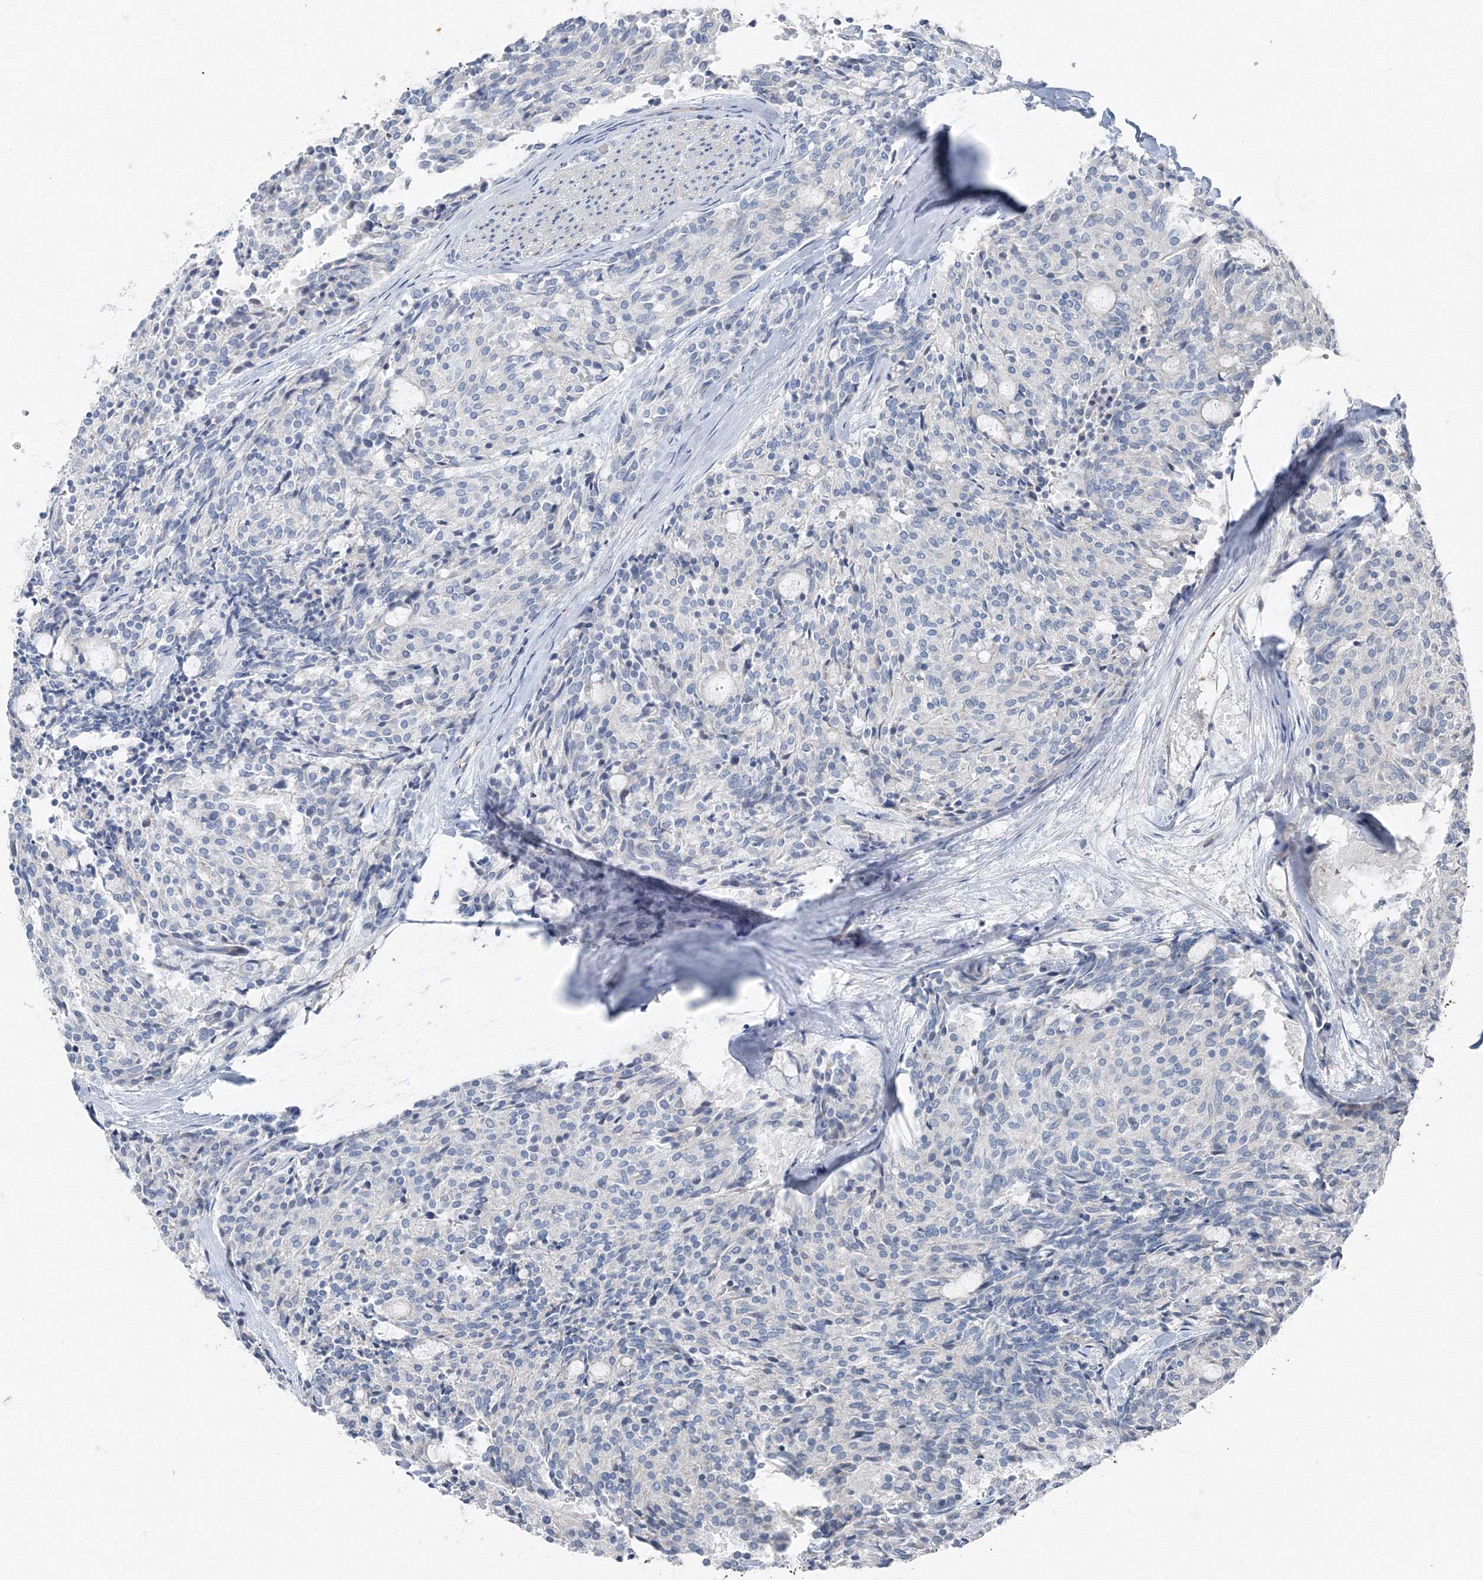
{"staining": {"intensity": "negative", "quantity": "none", "location": "none"}, "tissue": "carcinoid", "cell_type": "Tumor cells", "image_type": "cancer", "snomed": [{"axis": "morphology", "description": "Carcinoid, malignant, NOS"}, {"axis": "topography", "description": "Pancreas"}], "caption": "An immunohistochemistry photomicrograph of carcinoid (malignant) is shown. There is no staining in tumor cells of carcinoid (malignant).", "gene": "AASDH", "patient": {"sex": "female", "age": 54}}